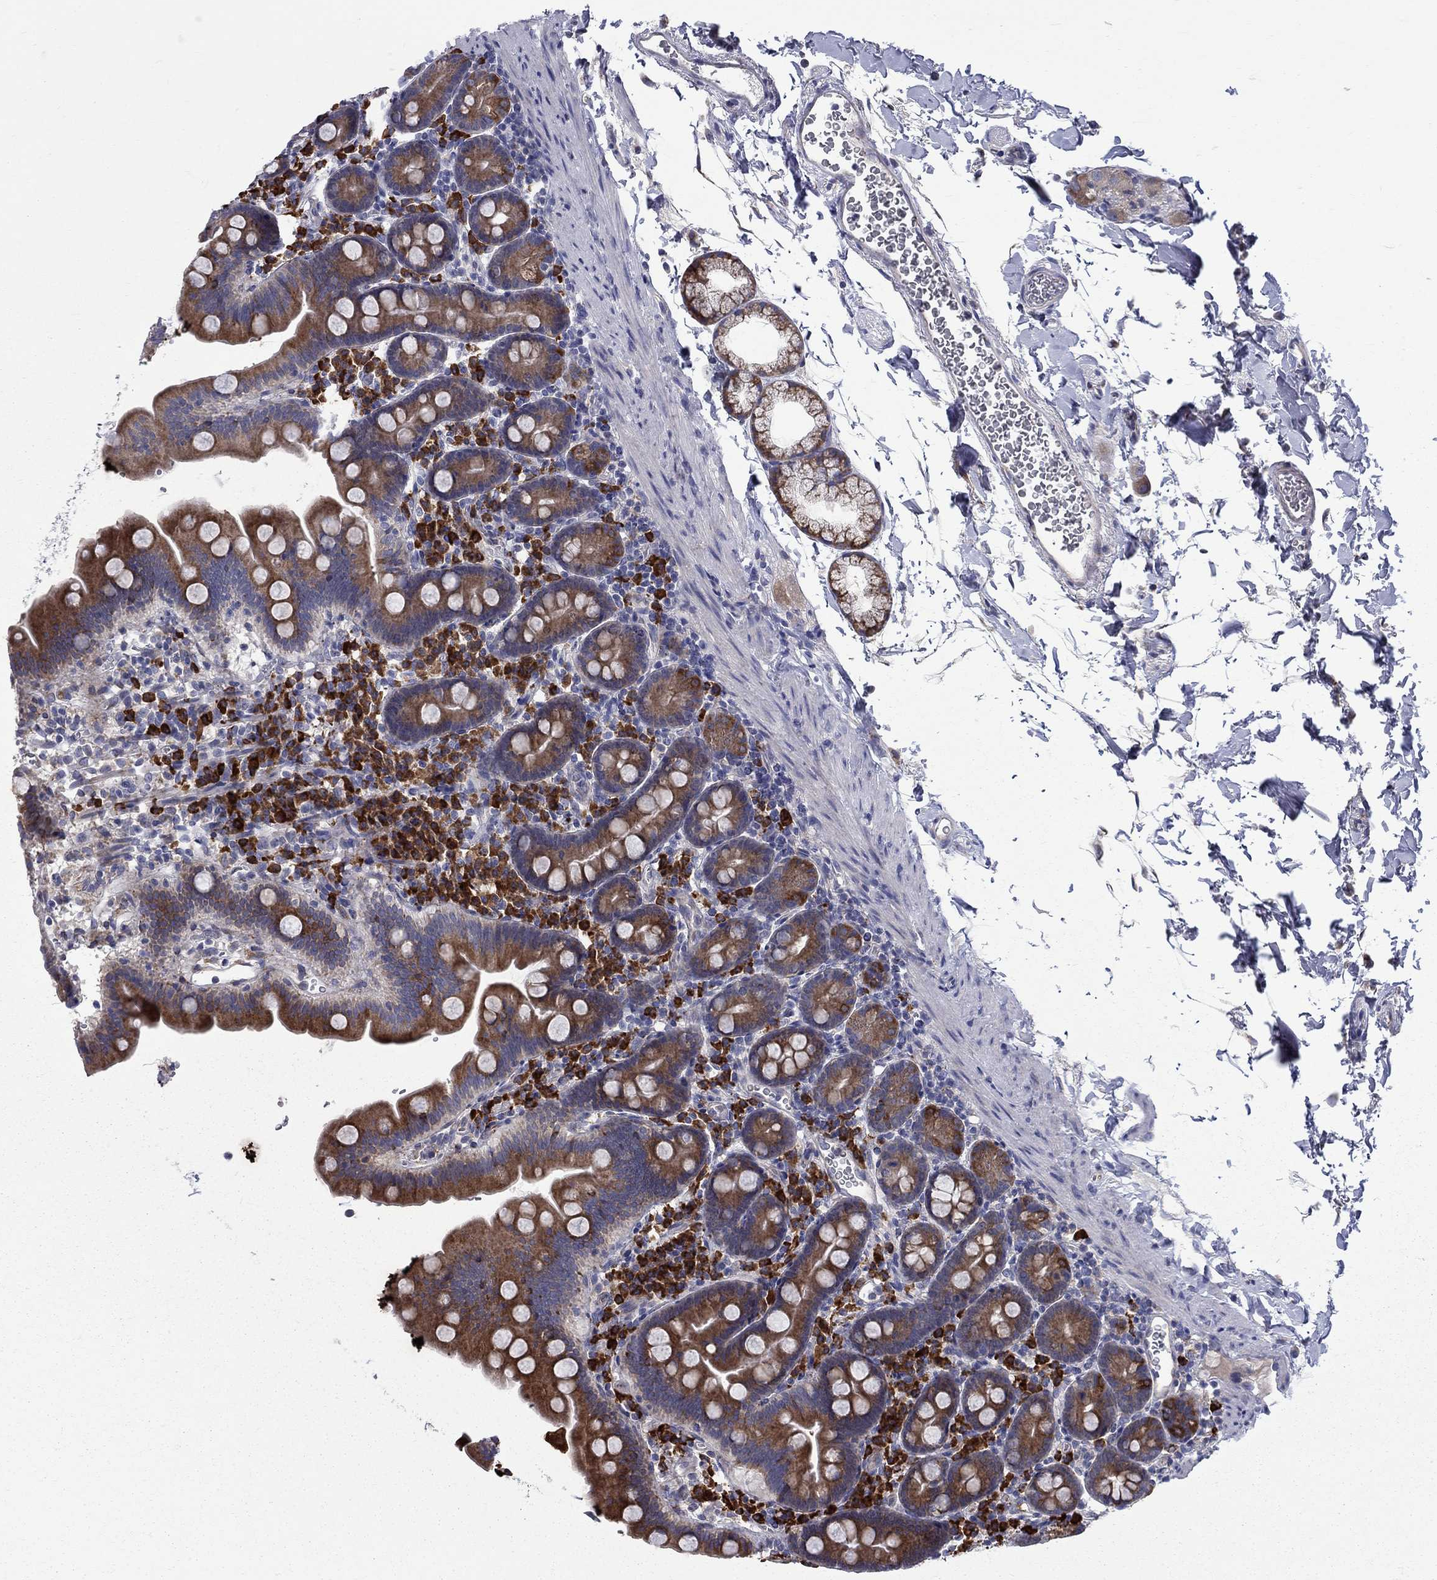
{"staining": {"intensity": "strong", "quantity": "25%-75%", "location": "cytoplasmic/membranous"}, "tissue": "duodenum", "cell_type": "Glandular cells", "image_type": "normal", "snomed": [{"axis": "morphology", "description": "Normal tissue, NOS"}, {"axis": "topography", "description": "Duodenum"}], "caption": "Normal duodenum exhibits strong cytoplasmic/membranous expression in approximately 25%-75% of glandular cells (brown staining indicates protein expression, while blue staining denotes nuclei)..", "gene": "ASNS", "patient": {"sex": "male", "age": 59}}